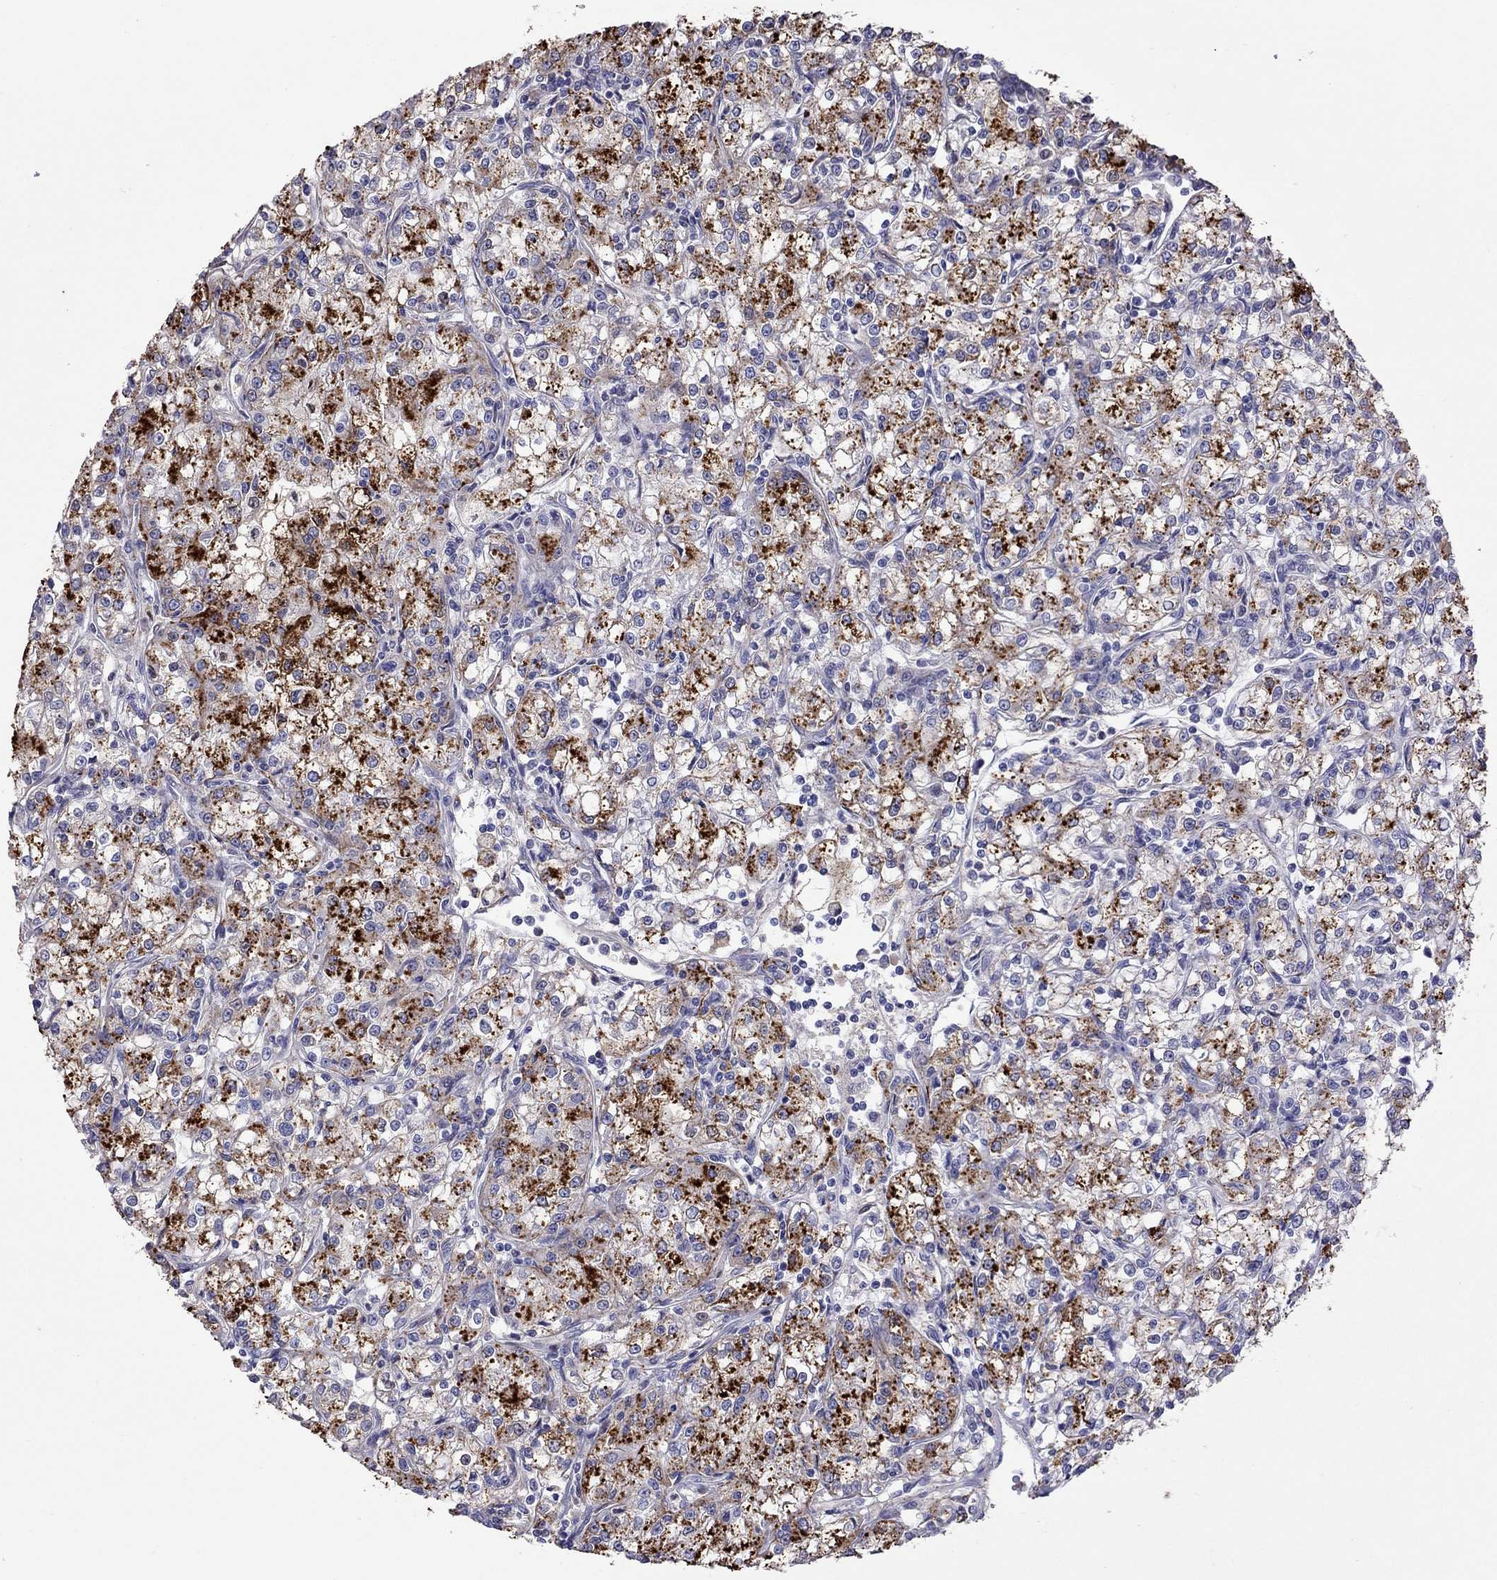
{"staining": {"intensity": "moderate", "quantity": ">75%", "location": "cytoplasmic/membranous"}, "tissue": "renal cancer", "cell_type": "Tumor cells", "image_type": "cancer", "snomed": [{"axis": "morphology", "description": "Adenocarcinoma, NOS"}, {"axis": "topography", "description": "Kidney"}], "caption": "The histopathology image demonstrates a brown stain indicating the presence of a protein in the cytoplasmic/membranous of tumor cells in adenocarcinoma (renal). (Brightfield microscopy of DAB IHC at high magnification).", "gene": "SERPINA3", "patient": {"sex": "female", "age": 59}}